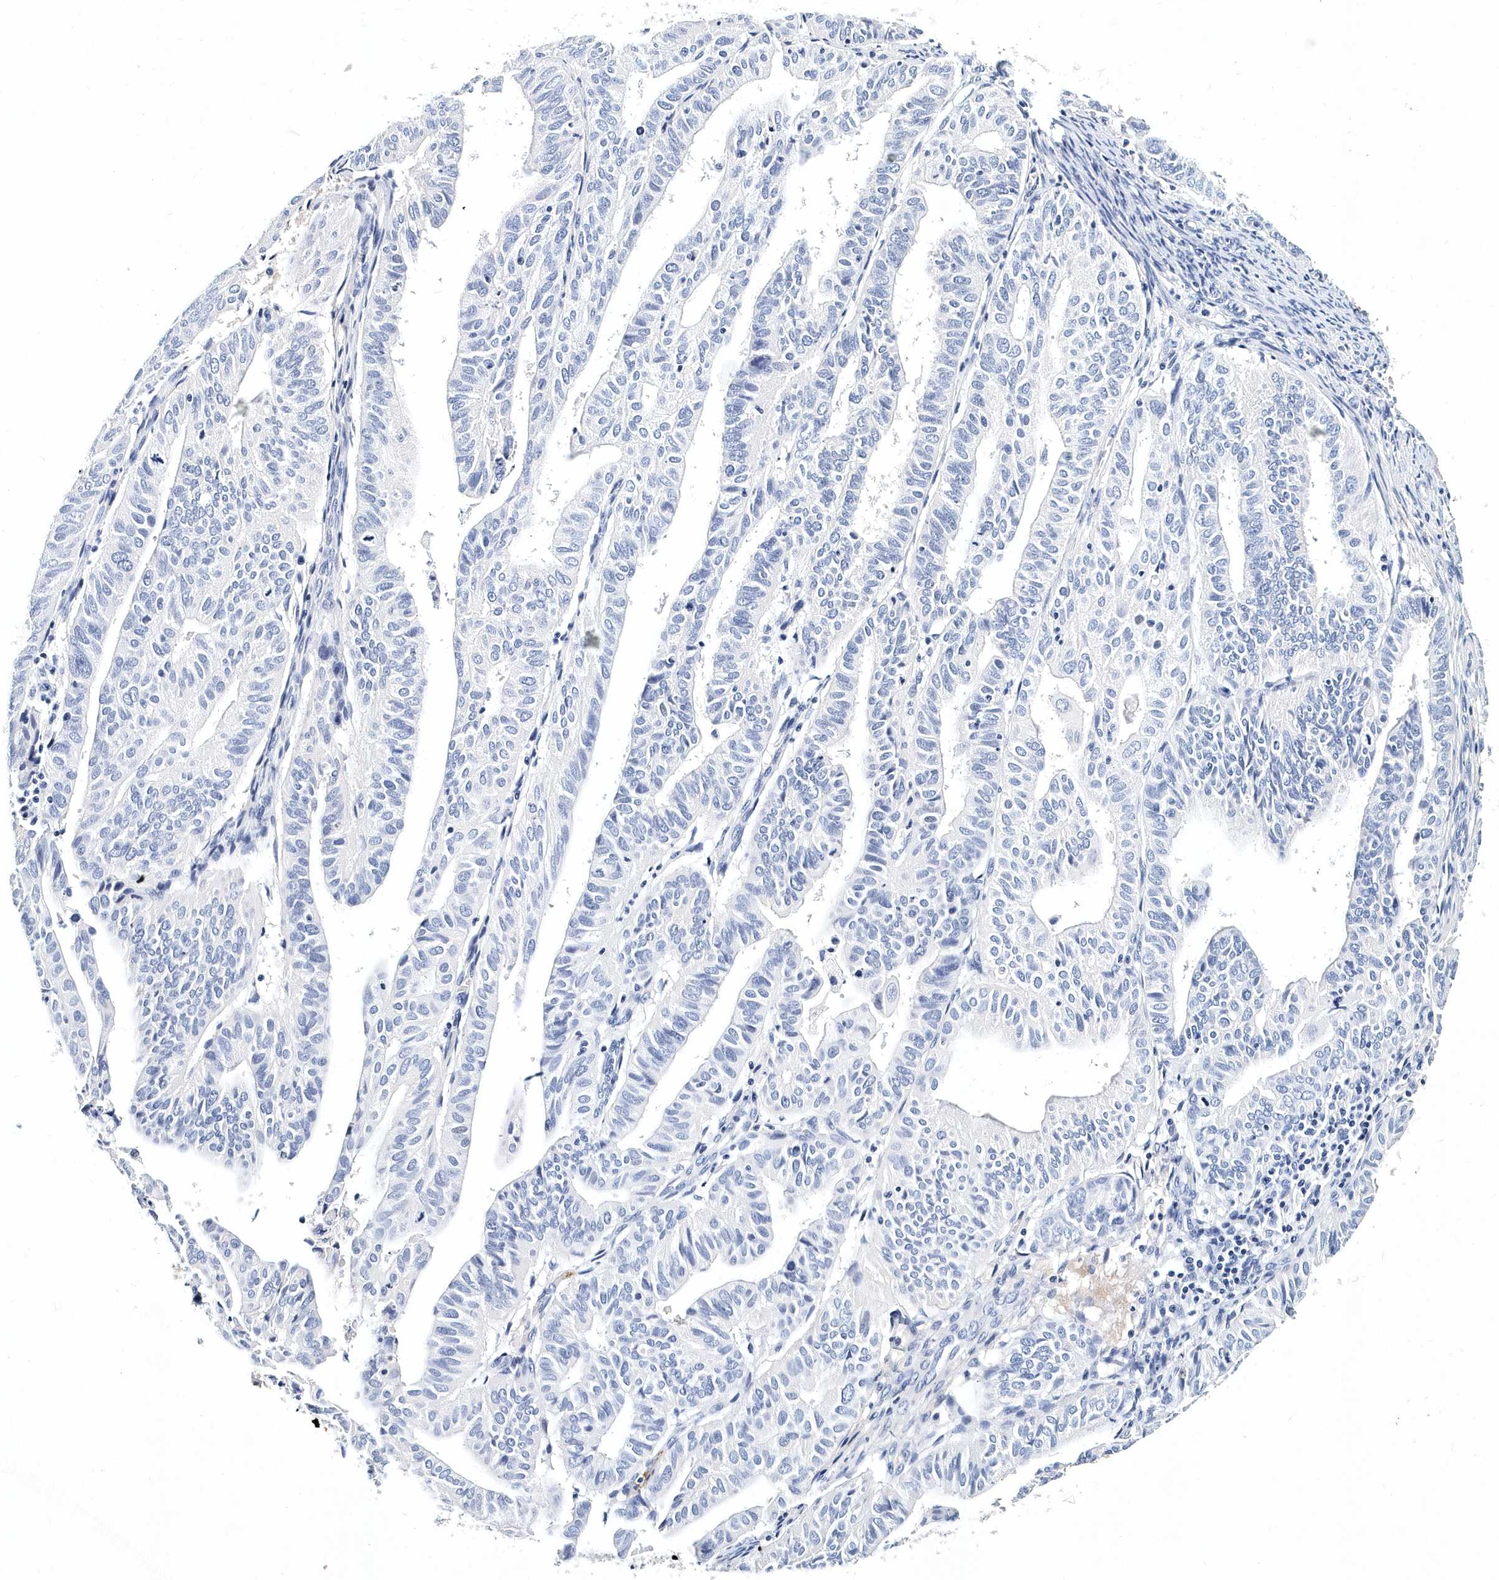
{"staining": {"intensity": "negative", "quantity": "none", "location": "none"}, "tissue": "endometrial cancer", "cell_type": "Tumor cells", "image_type": "cancer", "snomed": [{"axis": "morphology", "description": "Adenocarcinoma, NOS"}, {"axis": "topography", "description": "Uterus"}], "caption": "Tumor cells are negative for brown protein staining in adenocarcinoma (endometrial).", "gene": "ITGA2B", "patient": {"sex": "female", "age": 77}}